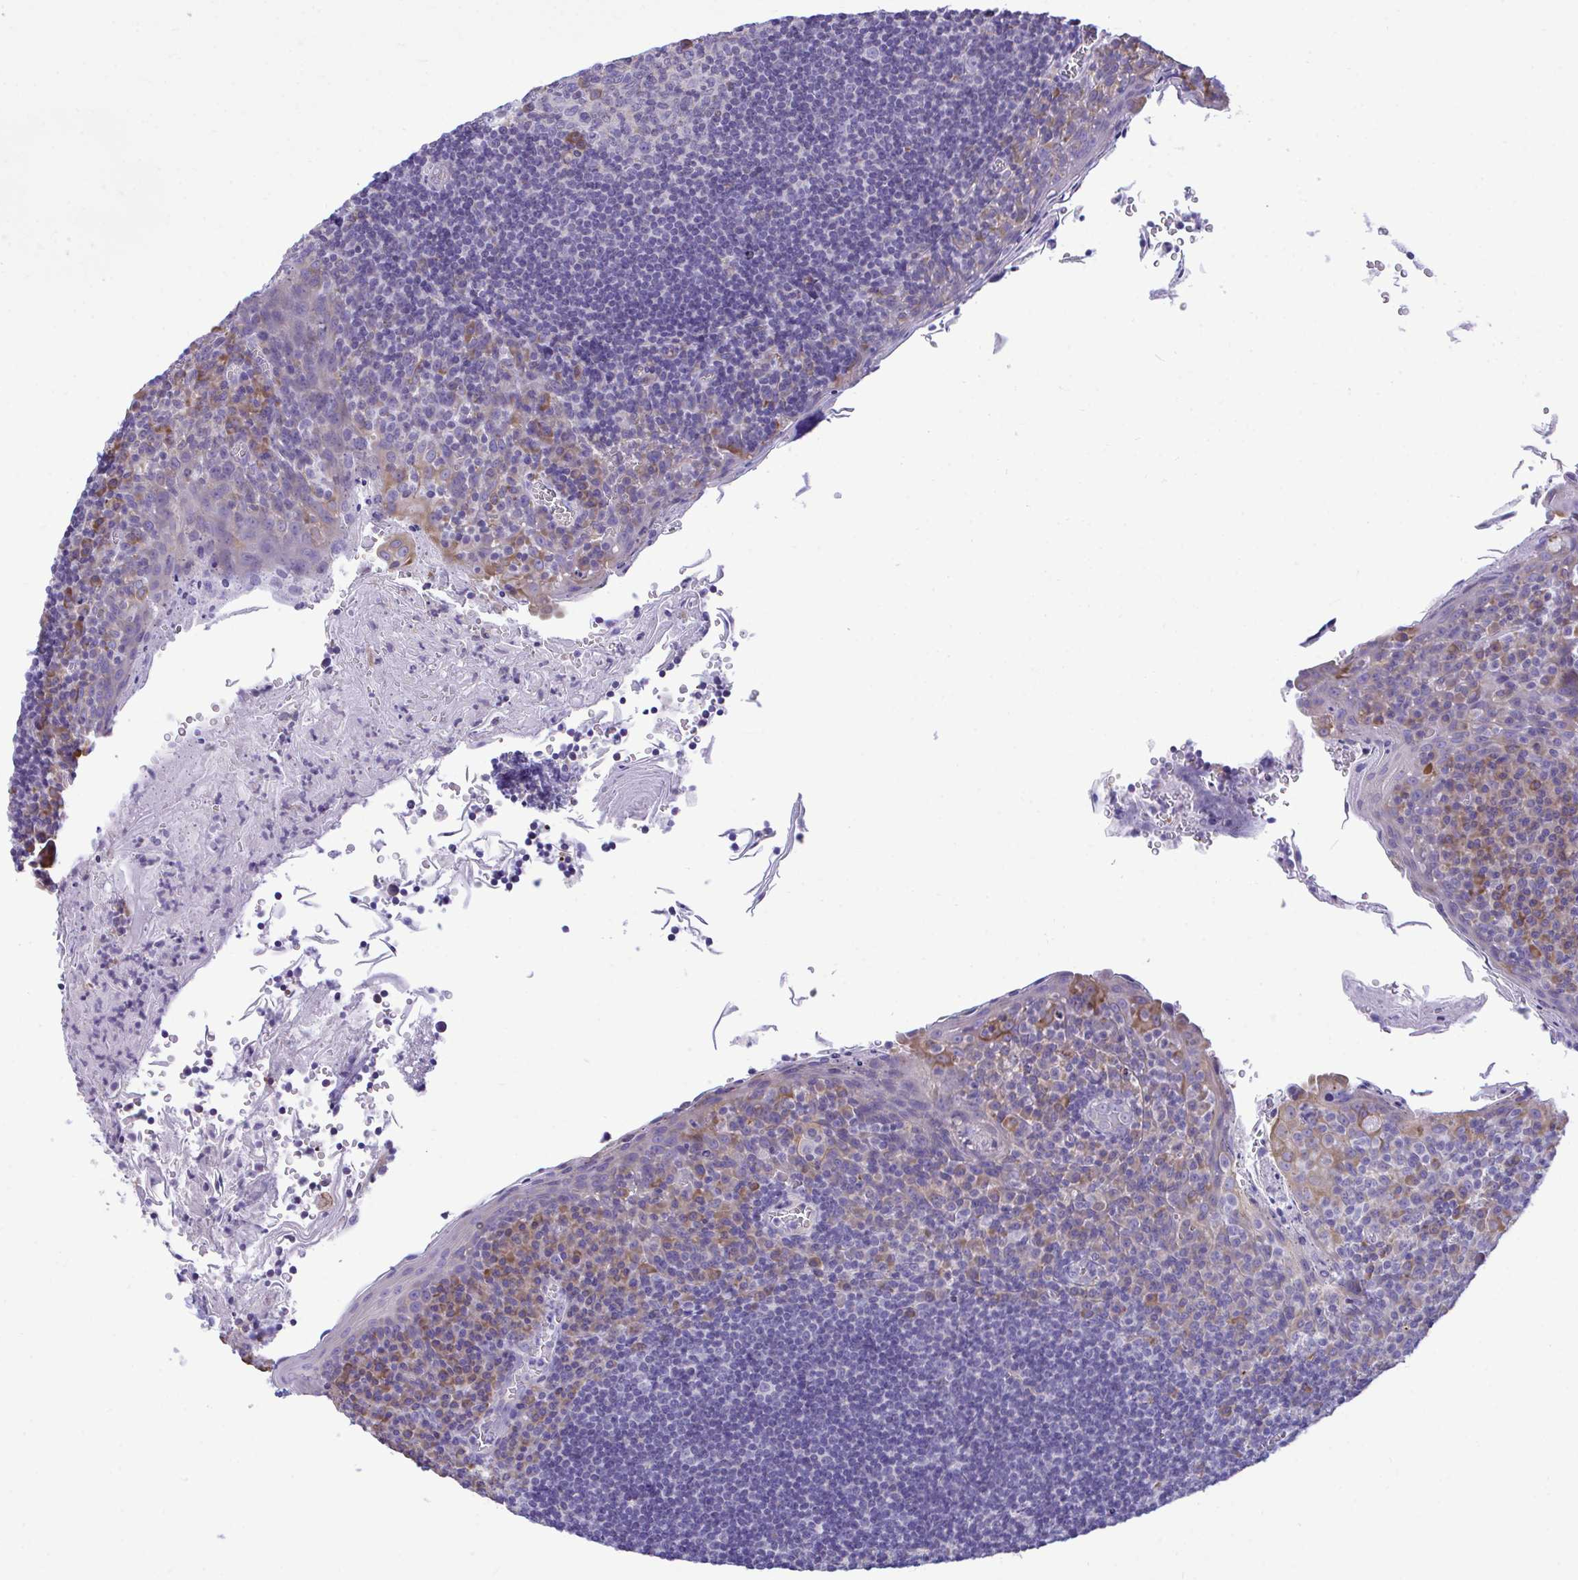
{"staining": {"intensity": "weak", "quantity": "<25%", "location": "cytoplasmic/membranous"}, "tissue": "tonsil", "cell_type": "Germinal center cells", "image_type": "normal", "snomed": [{"axis": "morphology", "description": "Normal tissue, NOS"}, {"axis": "topography", "description": "Tonsil"}], "caption": "Human tonsil stained for a protein using IHC shows no positivity in germinal center cells.", "gene": "PIGK", "patient": {"sex": "male", "age": 27}}